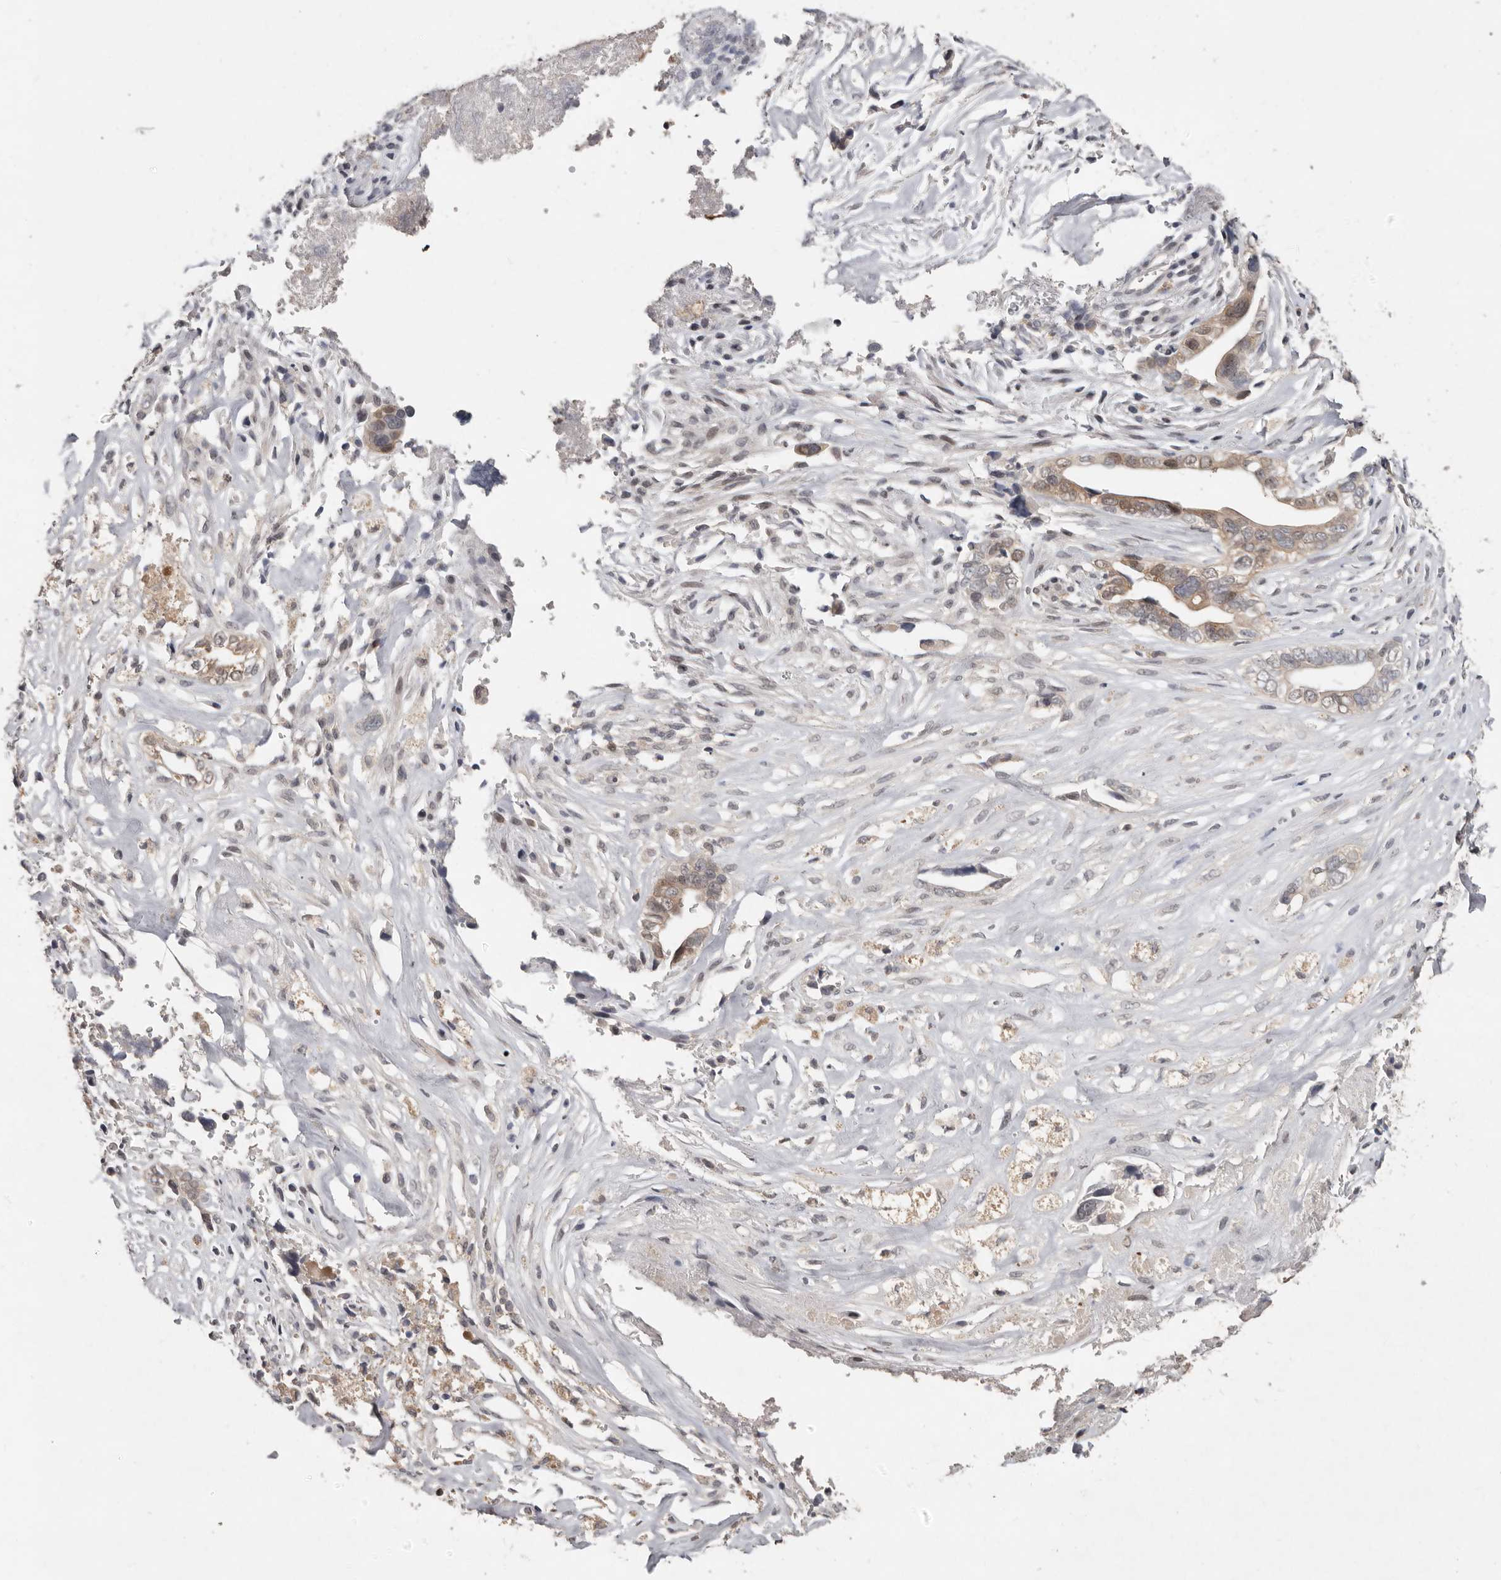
{"staining": {"intensity": "weak", "quantity": "25%-75%", "location": "cytoplasmic/membranous"}, "tissue": "liver cancer", "cell_type": "Tumor cells", "image_type": "cancer", "snomed": [{"axis": "morphology", "description": "Cholangiocarcinoma"}, {"axis": "topography", "description": "Liver"}], "caption": "Cholangiocarcinoma (liver) tissue reveals weak cytoplasmic/membranous expression in approximately 25%-75% of tumor cells, visualized by immunohistochemistry.", "gene": "SULT1E1", "patient": {"sex": "female", "age": 79}}